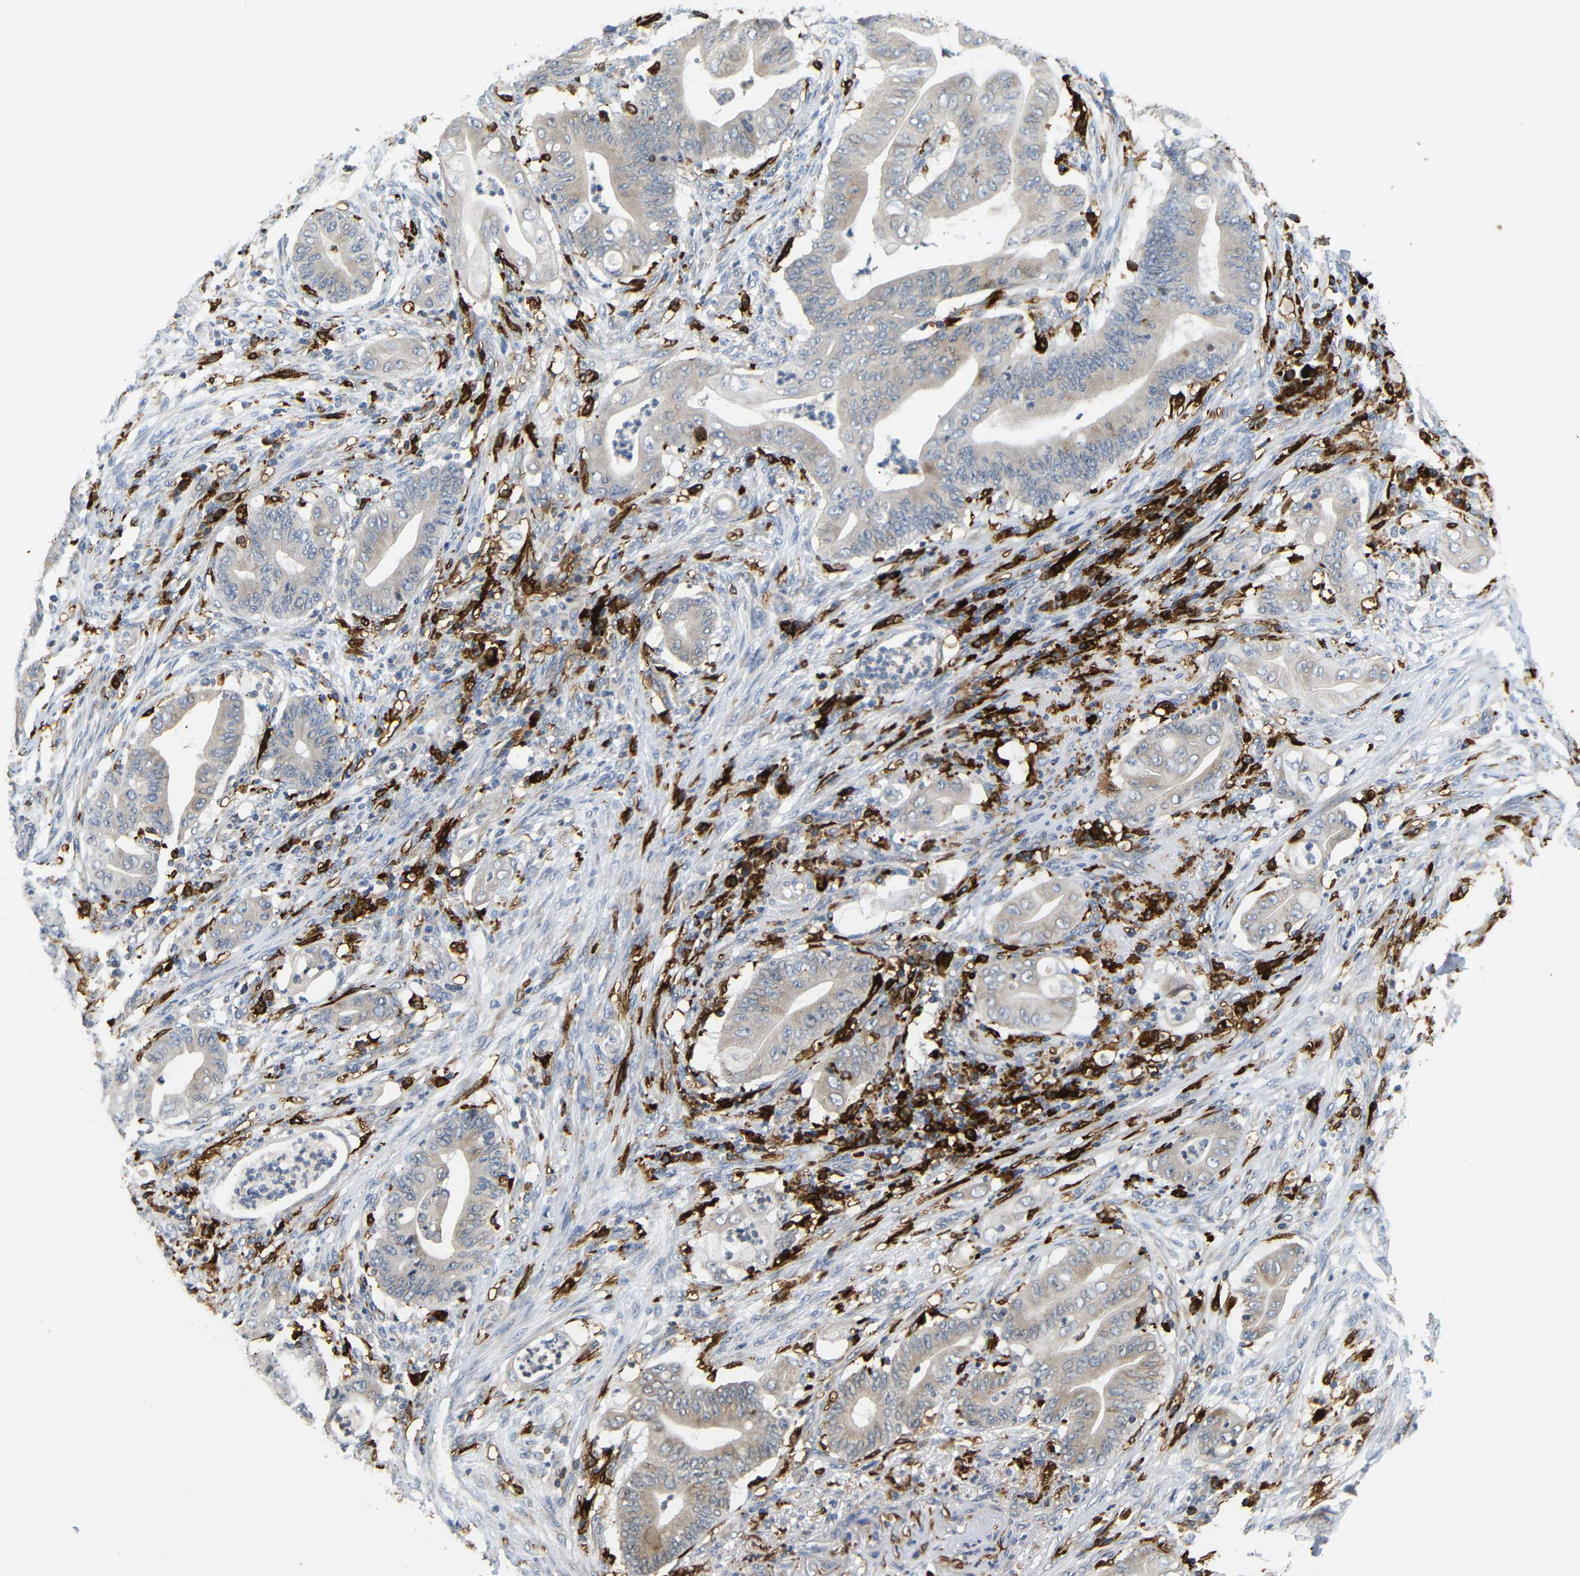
{"staining": {"intensity": "weak", "quantity": "25%-75%", "location": "cytoplasmic/membranous"}, "tissue": "stomach cancer", "cell_type": "Tumor cells", "image_type": "cancer", "snomed": [{"axis": "morphology", "description": "Adenocarcinoma, NOS"}, {"axis": "topography", "description": "Stomach"}], "caption": "Stomach cancer stained for a protein (brown) displays weak cytoplasmic/membranous positive positivity in about 25%-75% of tumor cells.", "gene": "HLA-DQB1", "patient": {"sex": "female", "age": 73}}